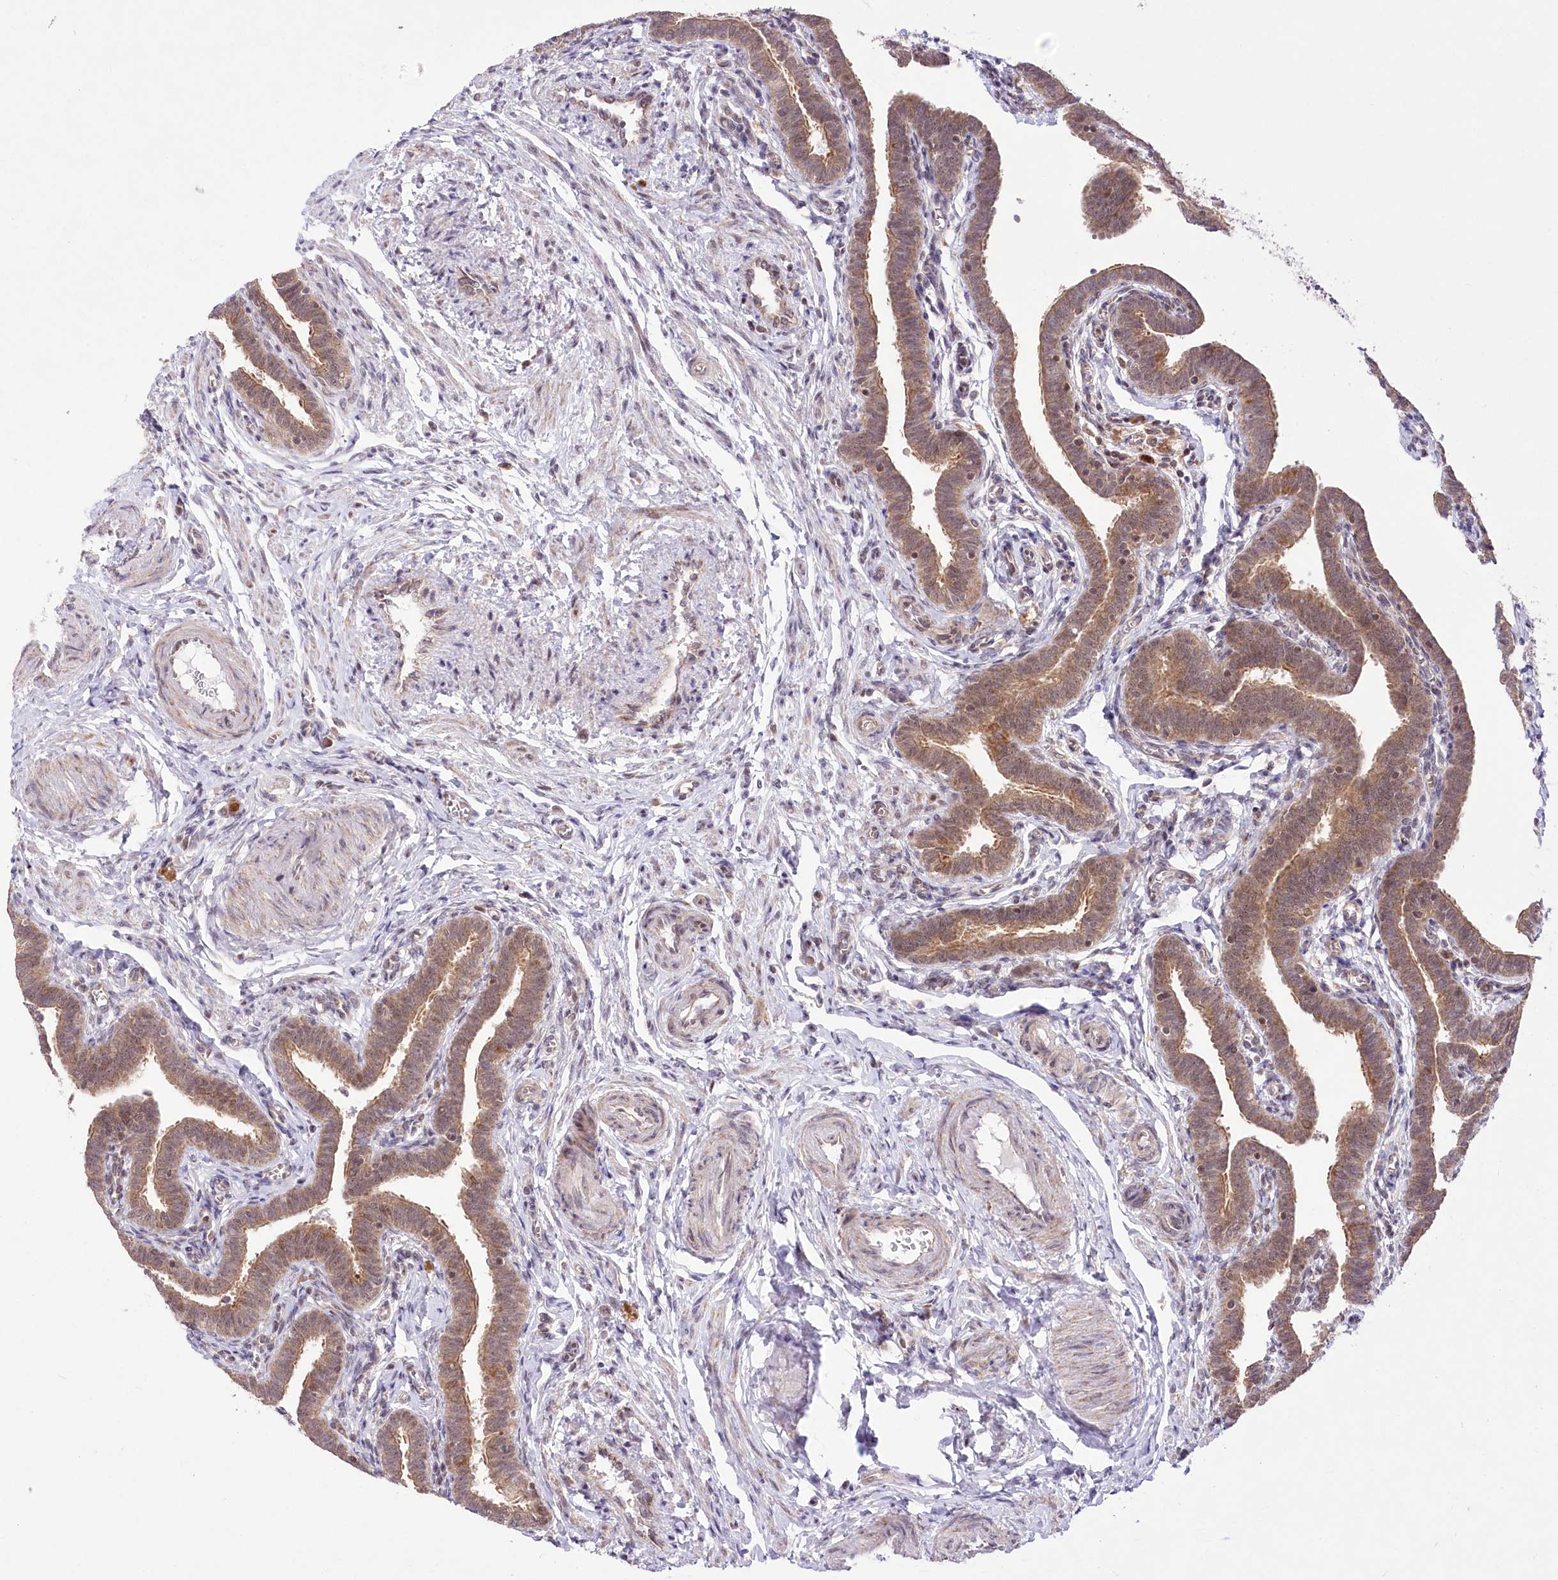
{"staining": {"intensity": "moderate", "quantity": ">75%", "location": "cytoplasmic/membranous,nuclear"}, "tissue": "fallopian tube", "cell_type": "Glandular cells", "image_type": "normal", "snomed": [{"axis": "morphology", "description": "Normal tissue, NOS"}, {"axis": "topography", "description": "Fallopian tube"}], "caption": "DAB (3,3'-diaminobenzidine) immunohistochemical staining of benign fallopian tube demonstrates moderate cytoplasmic/membranous,nuclear protein staining in about >75% of glandular cells. The staining was performed using DAB (3,3'-diaminobenzidine), with brown indicating positive protein expression. Nuclei are stained blue with hematoxylin.", "gene": "ZMAT2", "patient": {"sex": "female", "age": 36}}